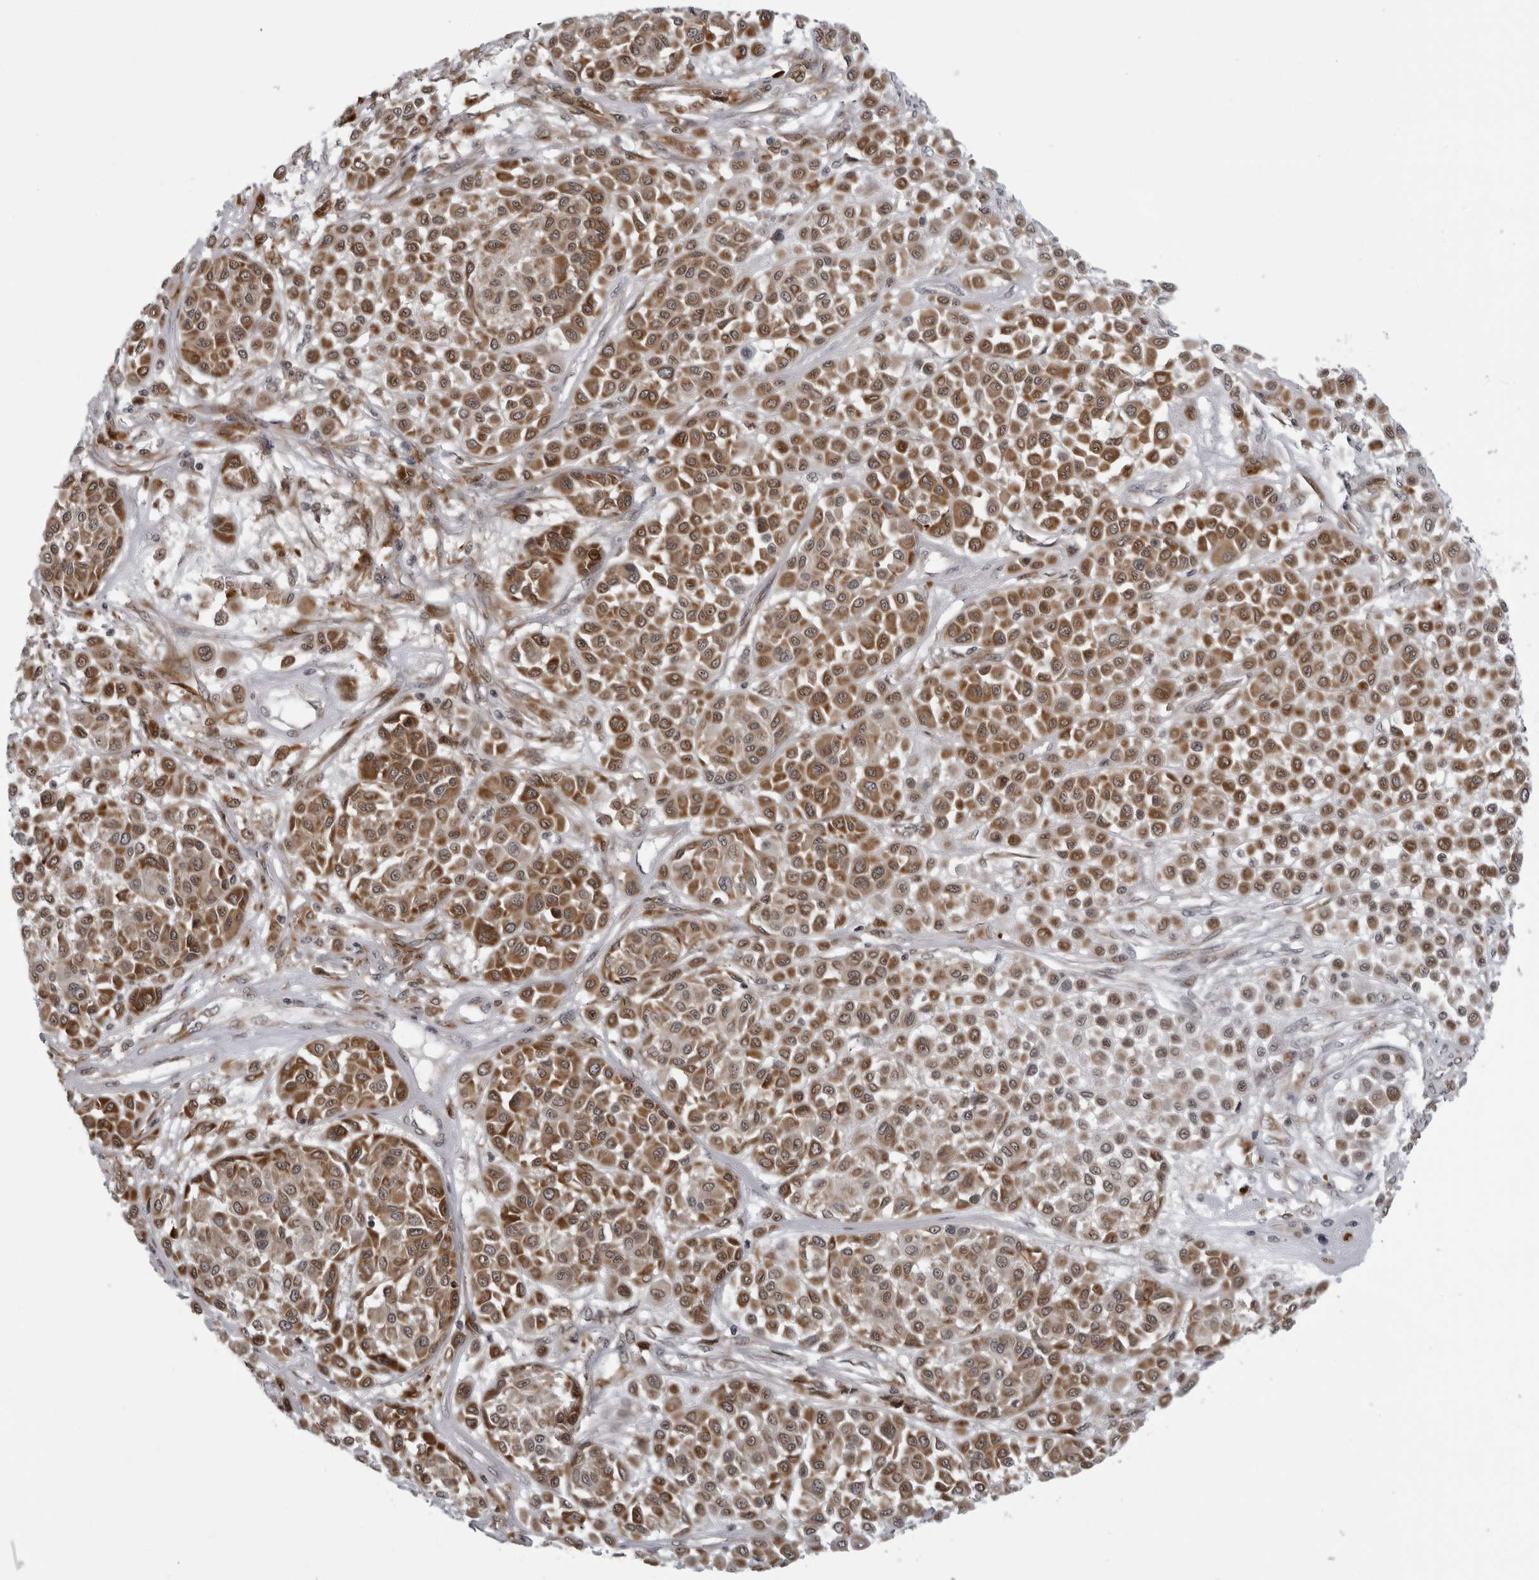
{"staining": {"intensity": "strong", "quantity": ">75%", "location": "cytoplasmic/membranous"}, "tissue": "melanoma", "cell_type": "Tumor cells", "image_type": "cancer", "snomed": [{"axis": "morphology", "description": "Malignant melanoma, Metastatic site"}, {"axis": "topography", "description": "Soft tissue"}], "caption": "Protein staining by immunohistochemistry reveals strong cytoplasmic/membranous positivity in about >75% of tumor cells in melanoma.", "gene": "THOP1", "patient": {"sex": "male", "age": 41}}